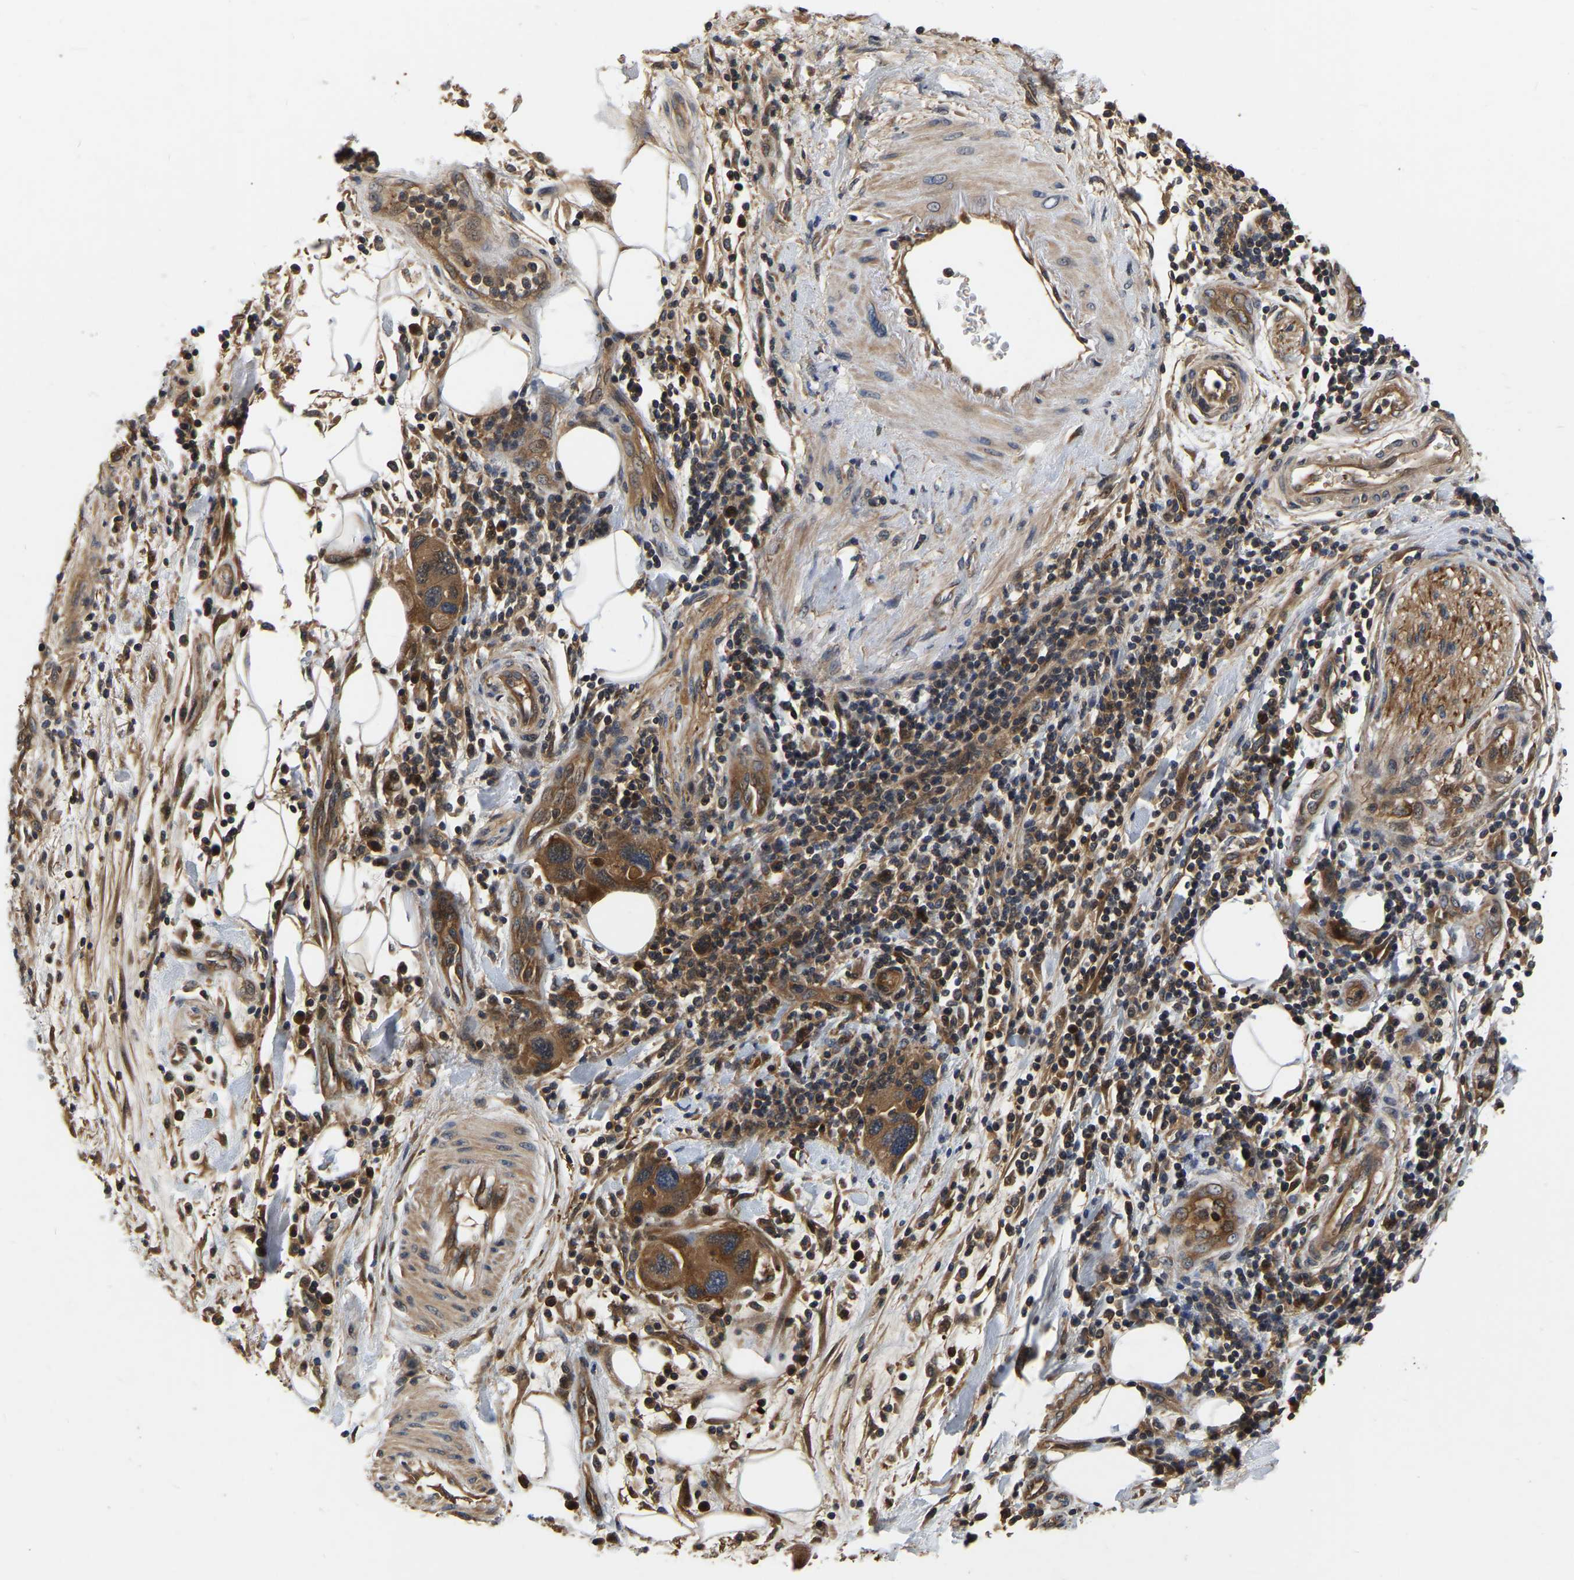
{"staining": {"intensity": "moderate", "quantity": ">75%", "location": "cytoplasmic/membranous"}, "tissue": "pancreatic cancer", "cell_type": "Tumor cells", "image_type": "cancer", "snomed": [{"axis": "morphology", "description": "Normal tissue, NOS"}, {"axis": "morphology", "description": "Adenocarcinoma, NOS"}, {"axis": "topography", "description": "Pancreas"}], "caption": "Pancreatic cancer stained for a protein (brown) demonstrates moderate cytoplasmic/membranous positive staining in about >75% of tumor cells.", "gene": "GARS1", "patient": {"sex": "female", "age": 71}}